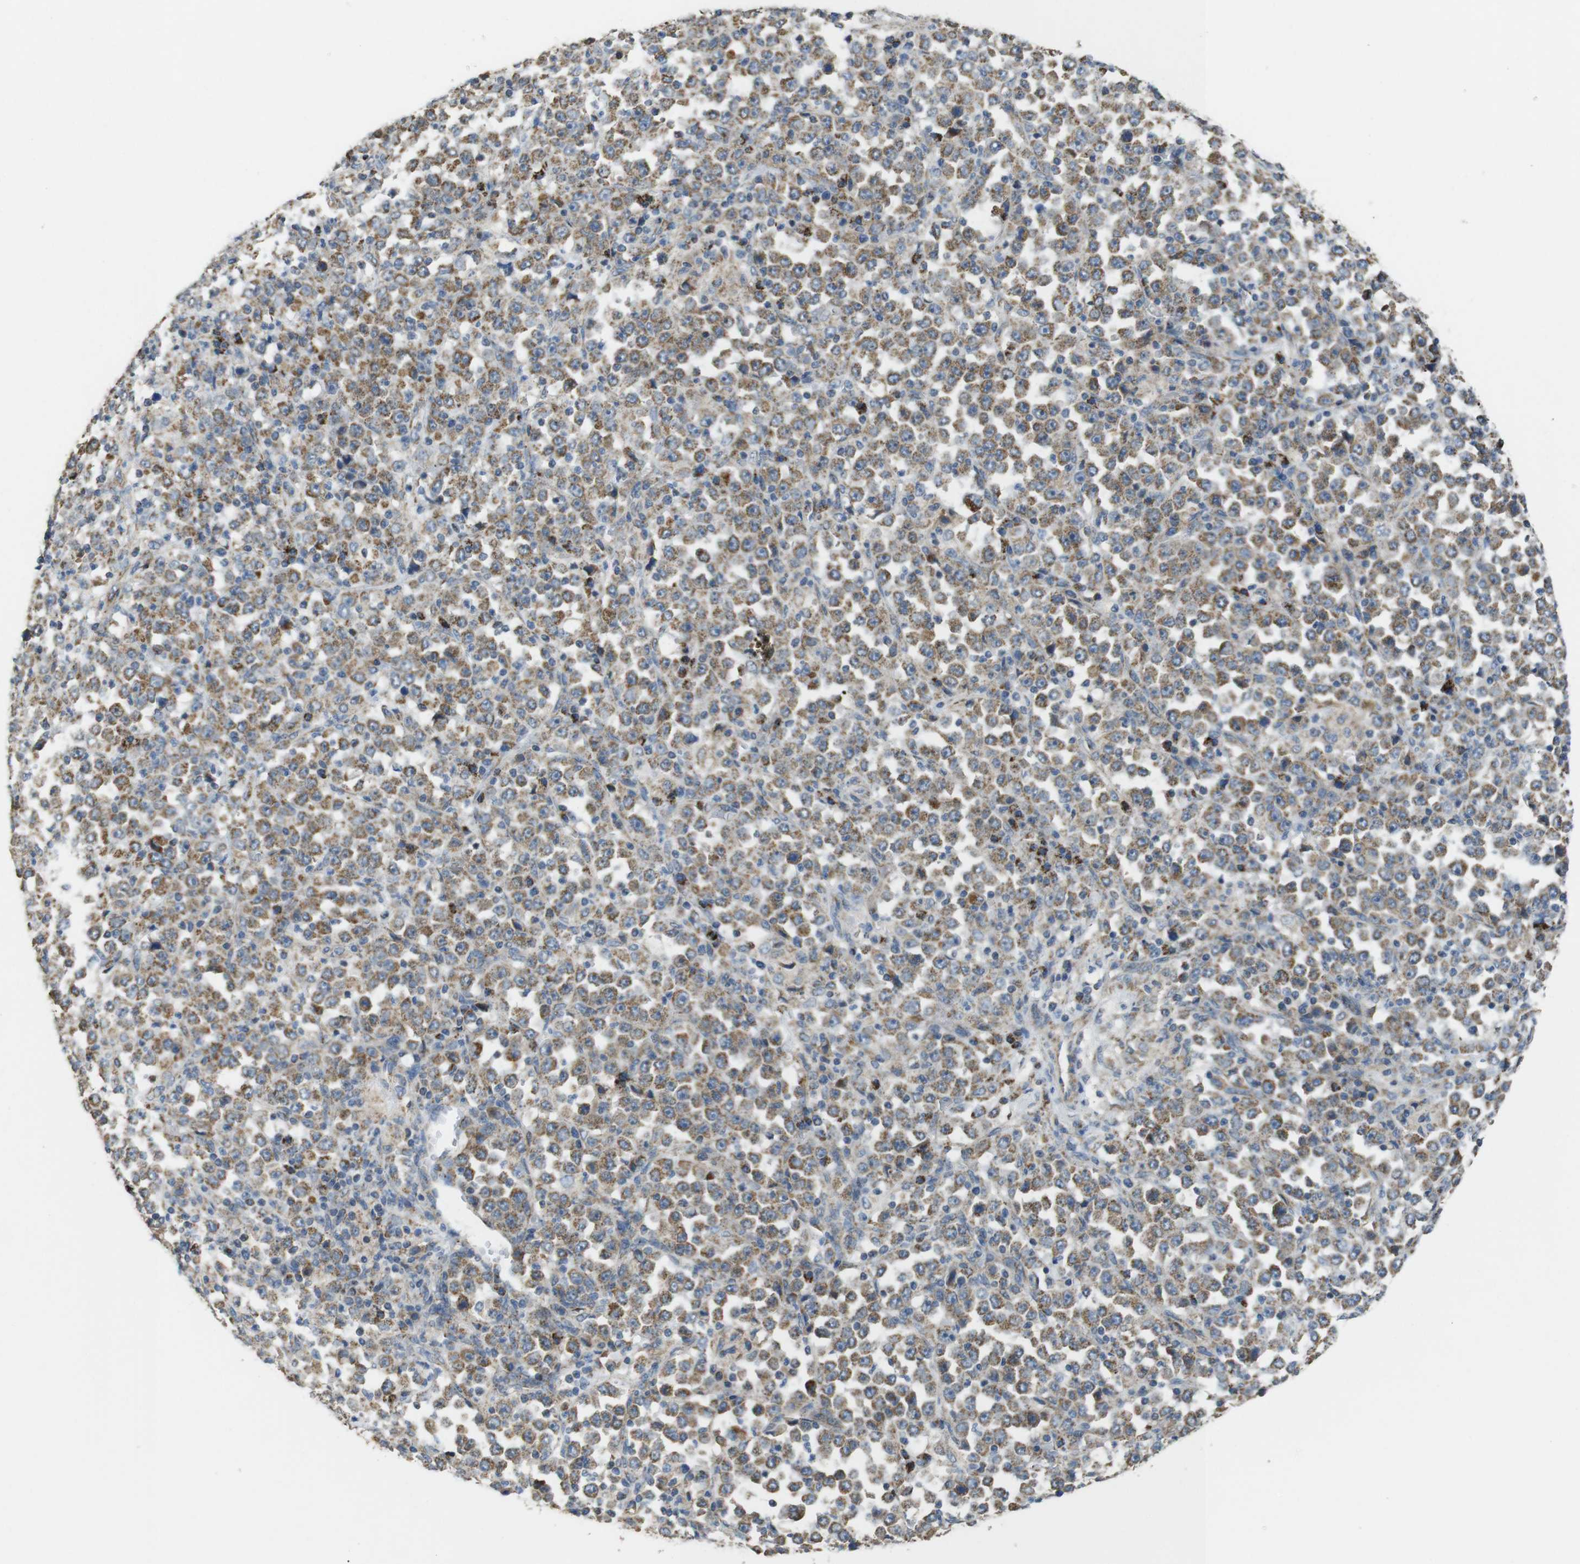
{"staining": {"intensity": "moderate", "quantity": ">75%", "location": "cytoplasmic/membranous"}, "tissue": "stomach cancer", "cell_type": "Tumor cells", "image_type": "cancer", "snomed": [{"axis": "morphology", "description": "Normal tissue, NOS"}, {"axis": "morphology", "description": "Adenocarcinoma, NOS"}, {"axis": "topography", "description": "Stomach, upper"}, {"axis": "topography", "description": "Stomach"}], "caption": "Moderate cytoplasmic/membranous protein positivity is present in approximately >75% of tumor cells in stomach cancer. (brown staining indicates protein expression, while blue staining denotes nuclei).", "gene": "CALHM2", "patient": {"sex": "male", "age": 59}}